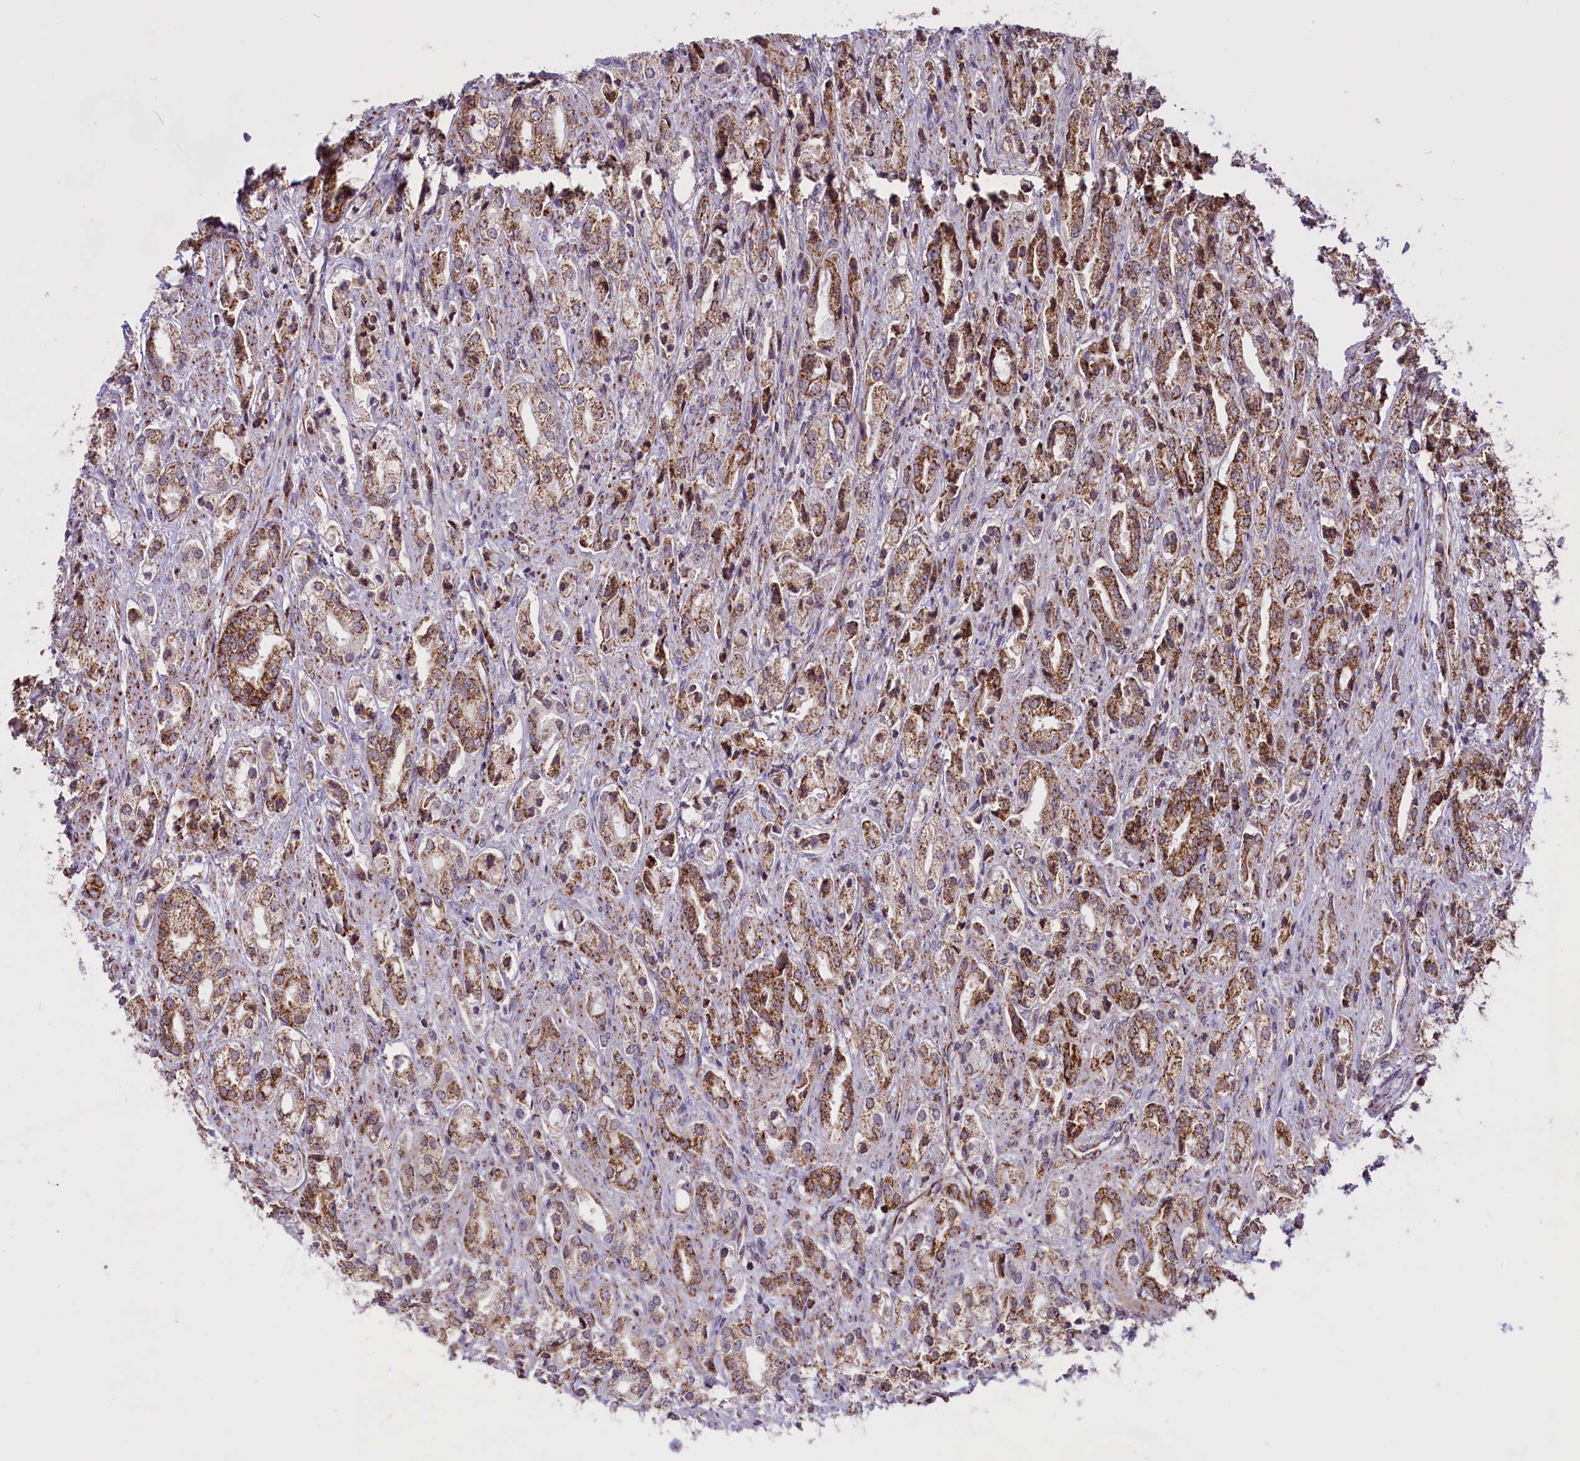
{"staining": {"intensity": "strong", "quantity": "25%-75%", "location": "cytoplasmic/membranous"}, "tissue": "prostate cancer", "cell_type": "Tumor cells", "image_type": "cancer", "snomed": [{"axis": "morphology", "description": "Adenocarcinoma, High grade"}, {"axis": "topography", "description": "Prostate"}], "caption": "Strong cytoplasmic/membranous expression for a protein is seen in approximately 25%-75% of tumor cells of prostate high-grade adenocarcinoma using immunohistochemistry.", "gene": "NDUFS5", "patient": {"sex": "male", "age": 50}}